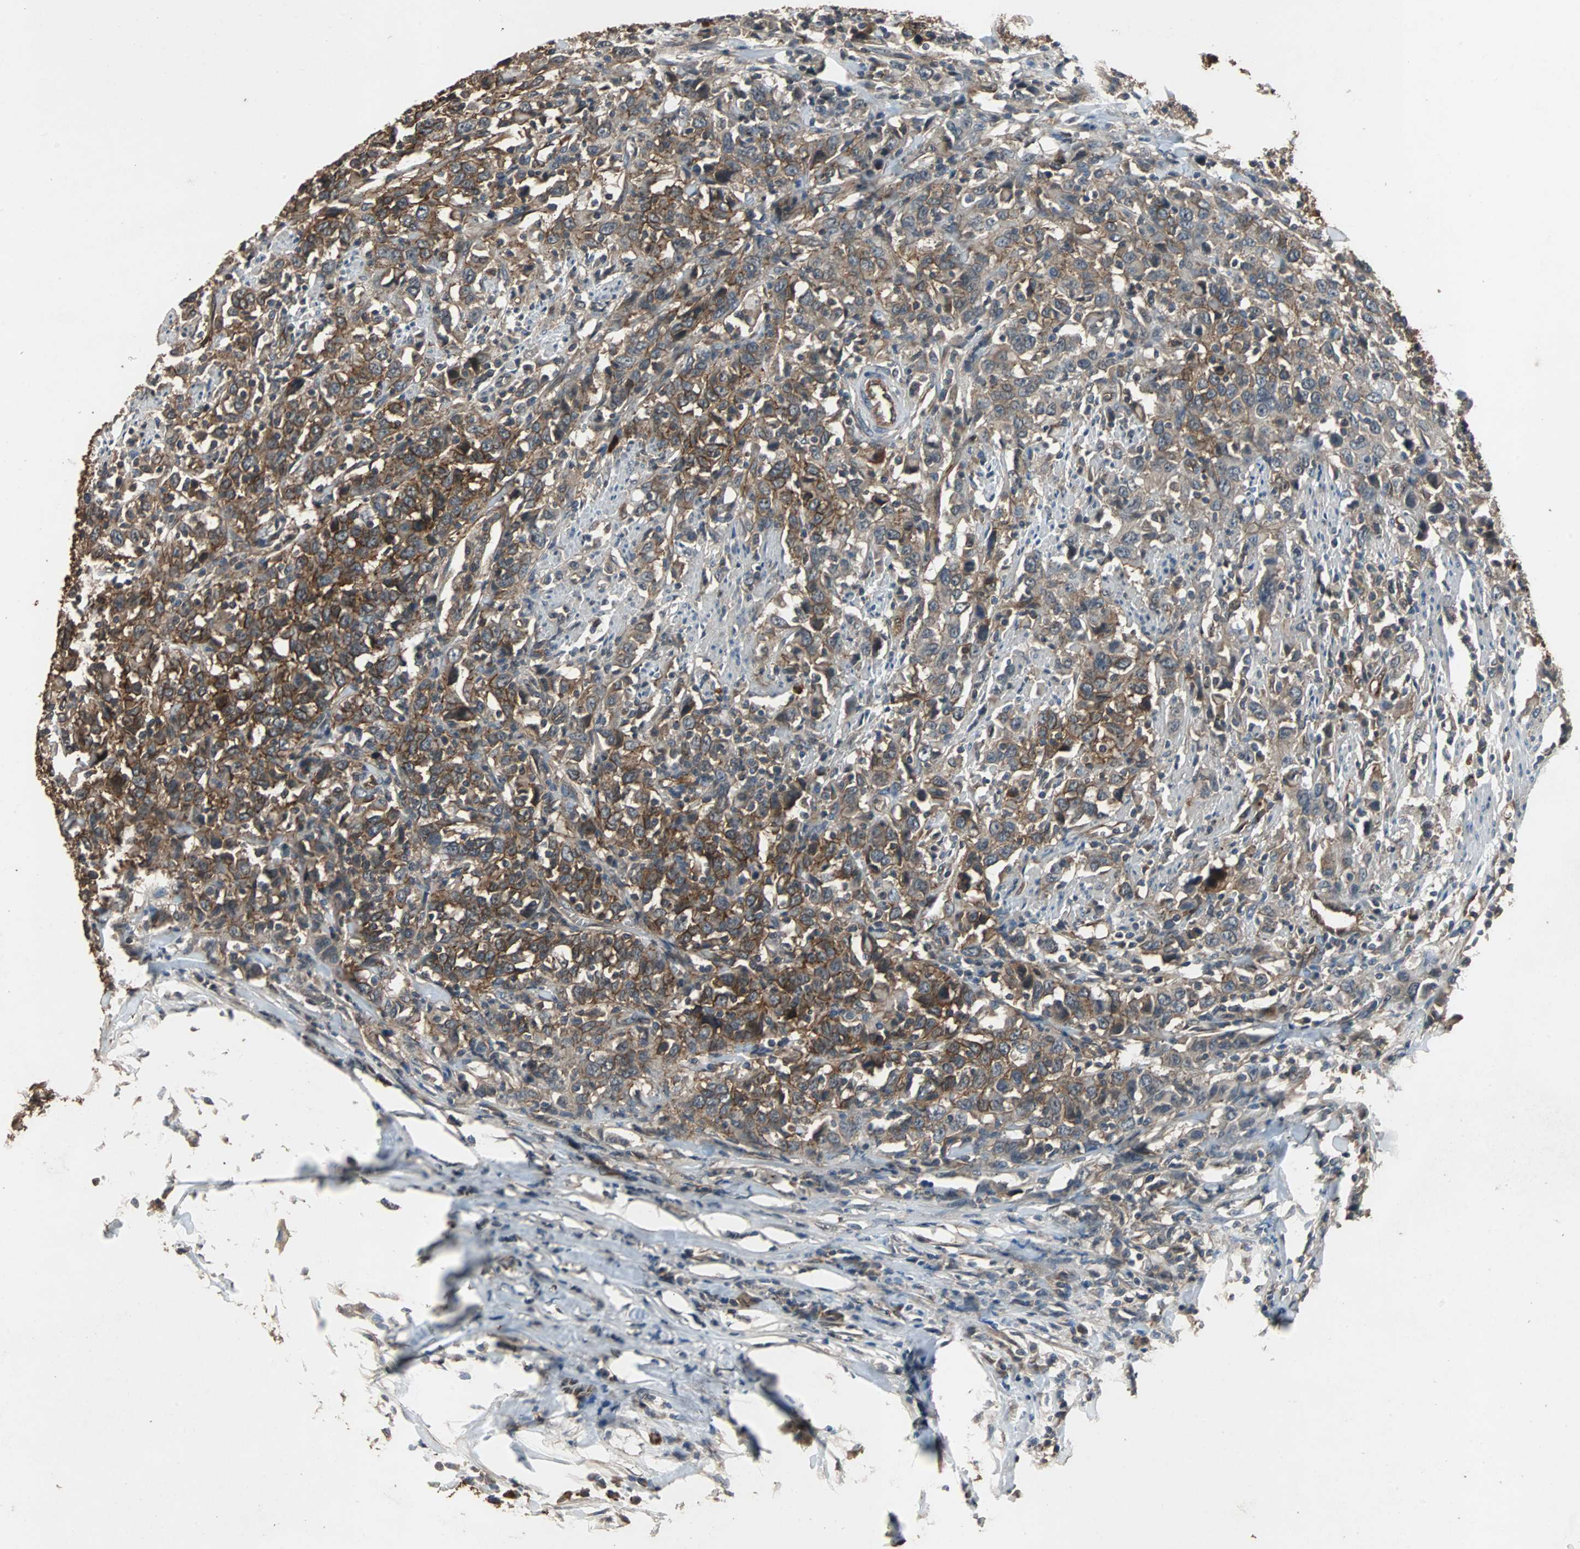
{"staining": {"intensity": "strong", "quantity": ">75%", "location": "cytoplasmic/membranous"}, "tissue": "urothelial cancer", "cell_type": "Tumor cells", "image_type": "cancer", "snomed": [{"axis": "morphology", "description": "Urothelial carcinoma, High grade"}, {"axis": "topography", "description": "Urinary bladder"}], "caption": "Urothelial cancer tissue reveals strong cytoplasmic/membranous expression in about >75% of tumor cells (DAB (3,3'-diaminobenzidine) = brown stain, brightfield microscopy at high magnification).", "gene": "NDRG1", "patient": {"sex": "male", "age": 61}}